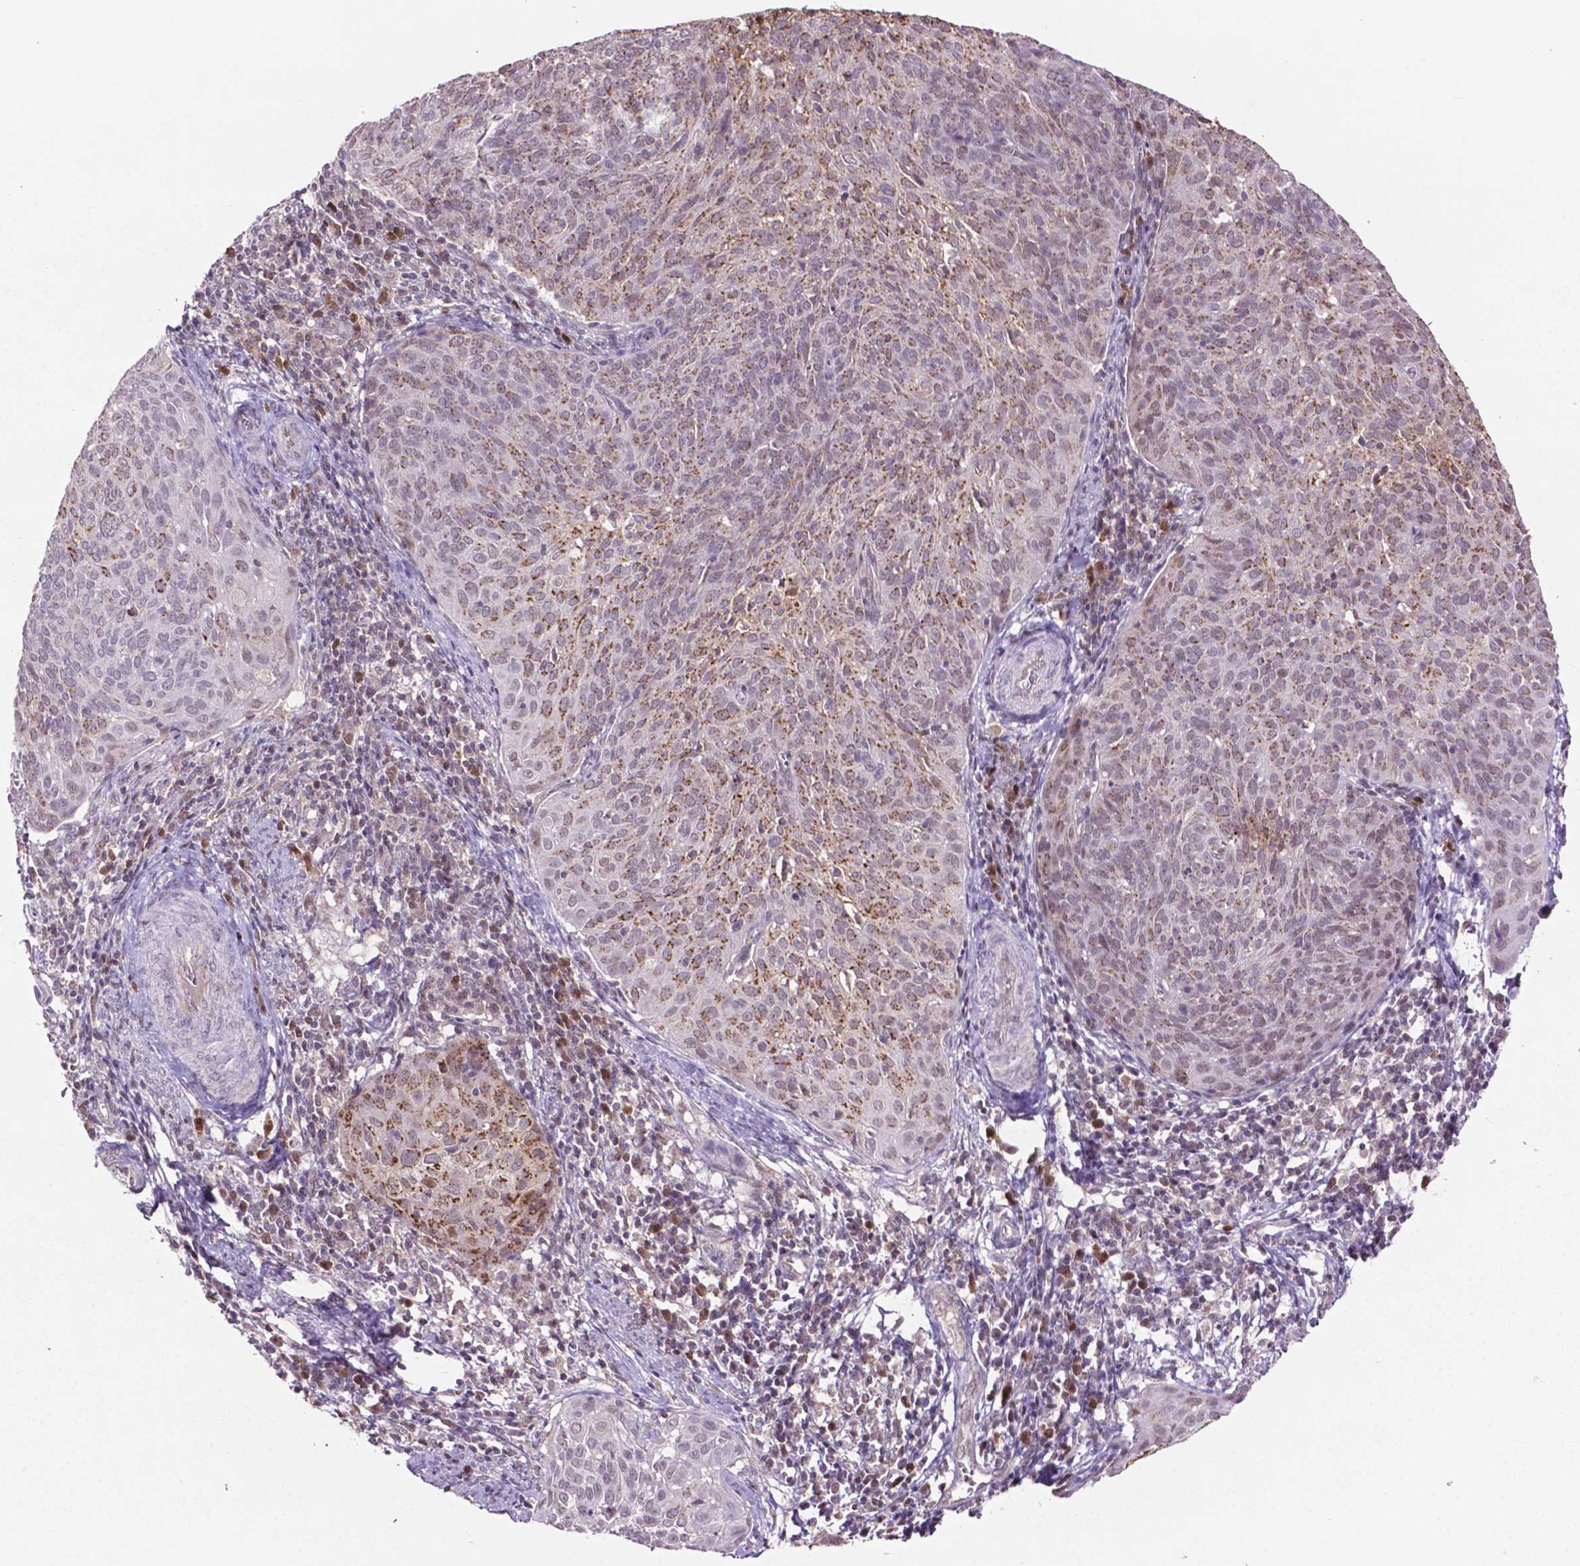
{"staining": {"intensity": "moderate", "quantity": "25%-75%", "location": "cytoplasmic/membranous"}, "tissue": "cervical cancer", "cell_type": "Tumor cells", "image_type": "cancer", "snomed": [{"axis": "morphology", "description": "Squamous cell carcinoma, NOS"}, {"axis": "topography", "description": "Cervix"}], "caption": "Cervical squamous cell carcinoma was stained to show a protein in brown. There is medium levels of moderate cytoplasmic/membranous positivity in about 25%-75% of tumor cells.", "gene": "GLRX", "patient": {"sex": "female", "age": 39}}